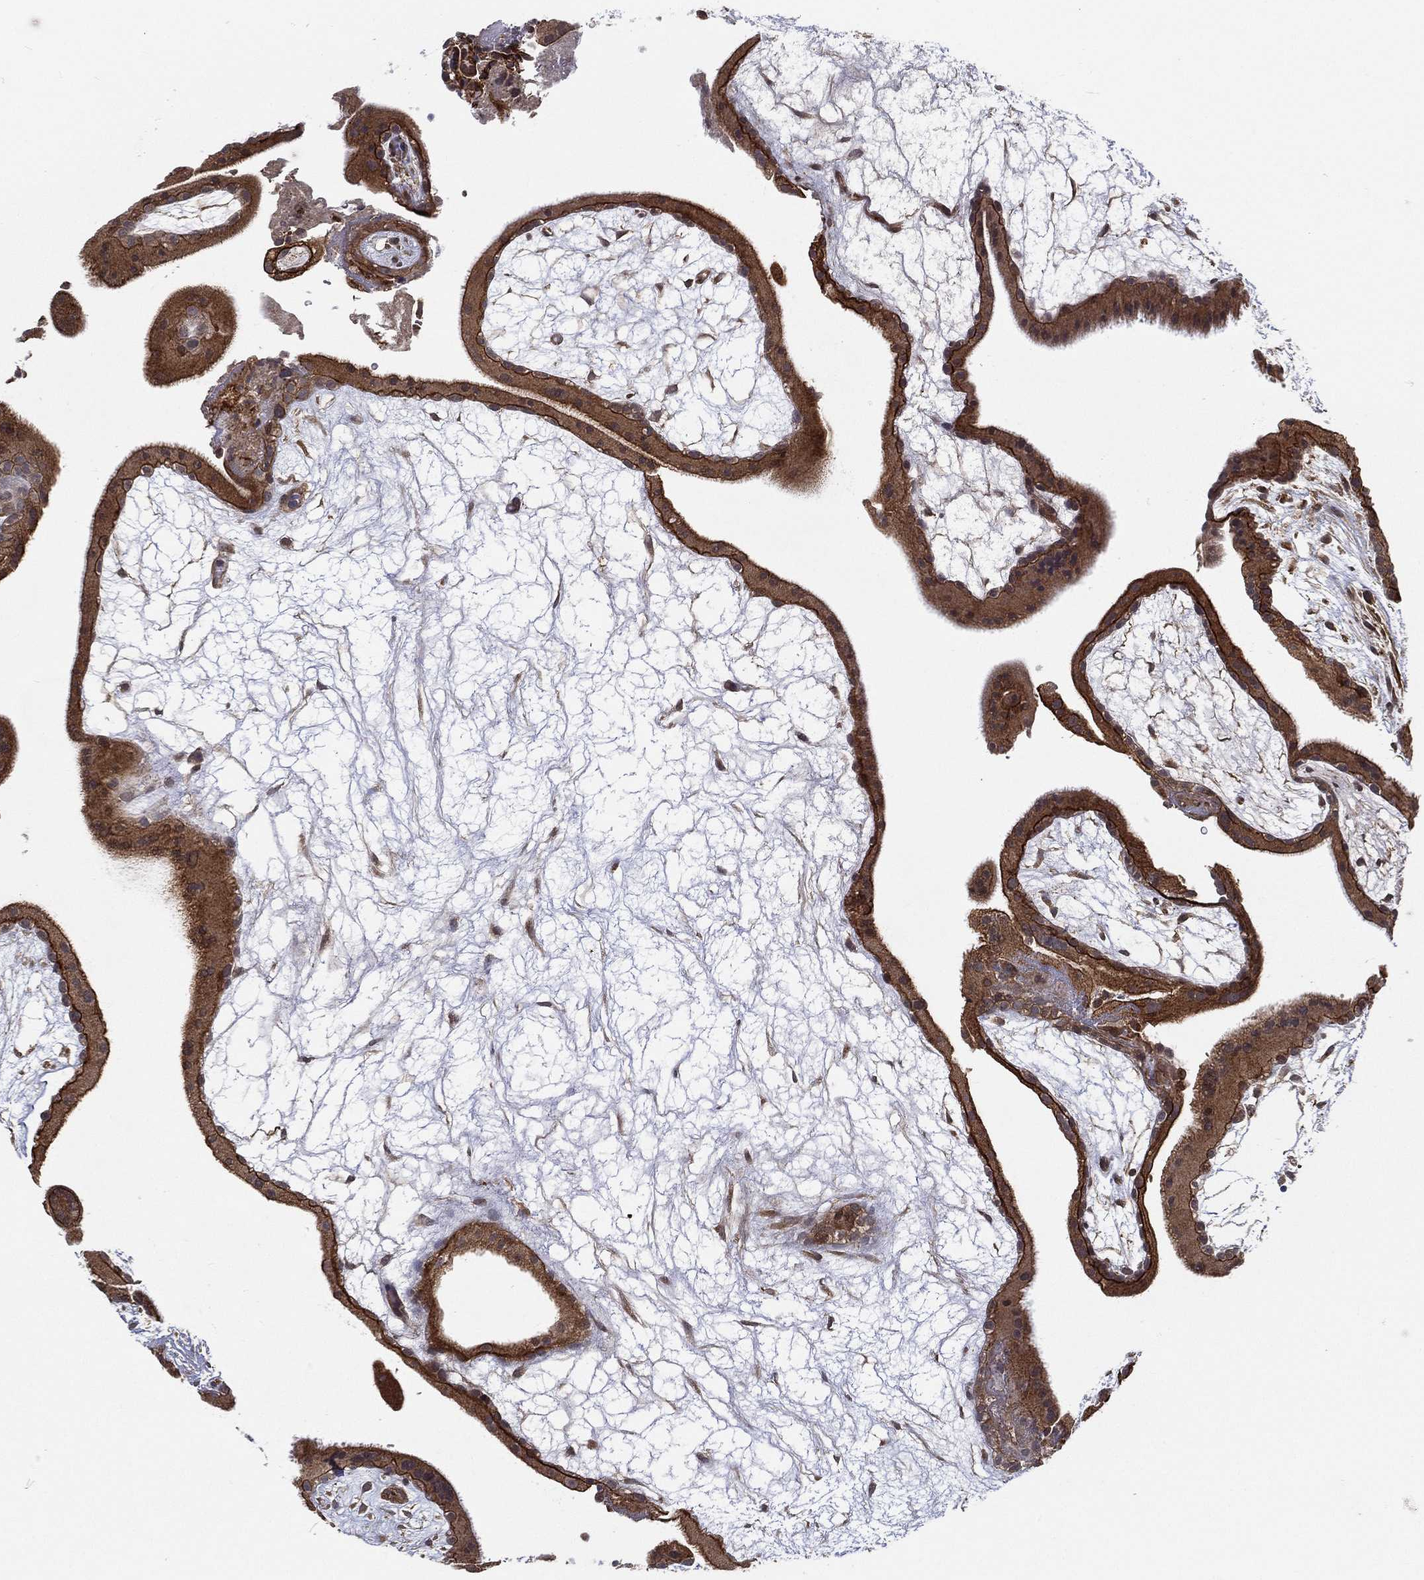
{"staining": {"intensity": "weak", "quantity": "25%-75%", "location": "cytoplasmic/membranous"}, "tissue": "placenta", "cell_type": "Decidual cells", "image_type": "normal", "snomed": [{"axis": "morphology", "description": "Normal tissue, NOS"}, {"axis": "topography", "description": "Placenta"}], "caption": "Immunohistochemistry (IHC) of normal placenta shows low levels of weak cytoplasmic/membranous staining in about 25%-75% of decidual cells.", "gene": "UACA", "patient": {"sex": "female", "age": 19}}